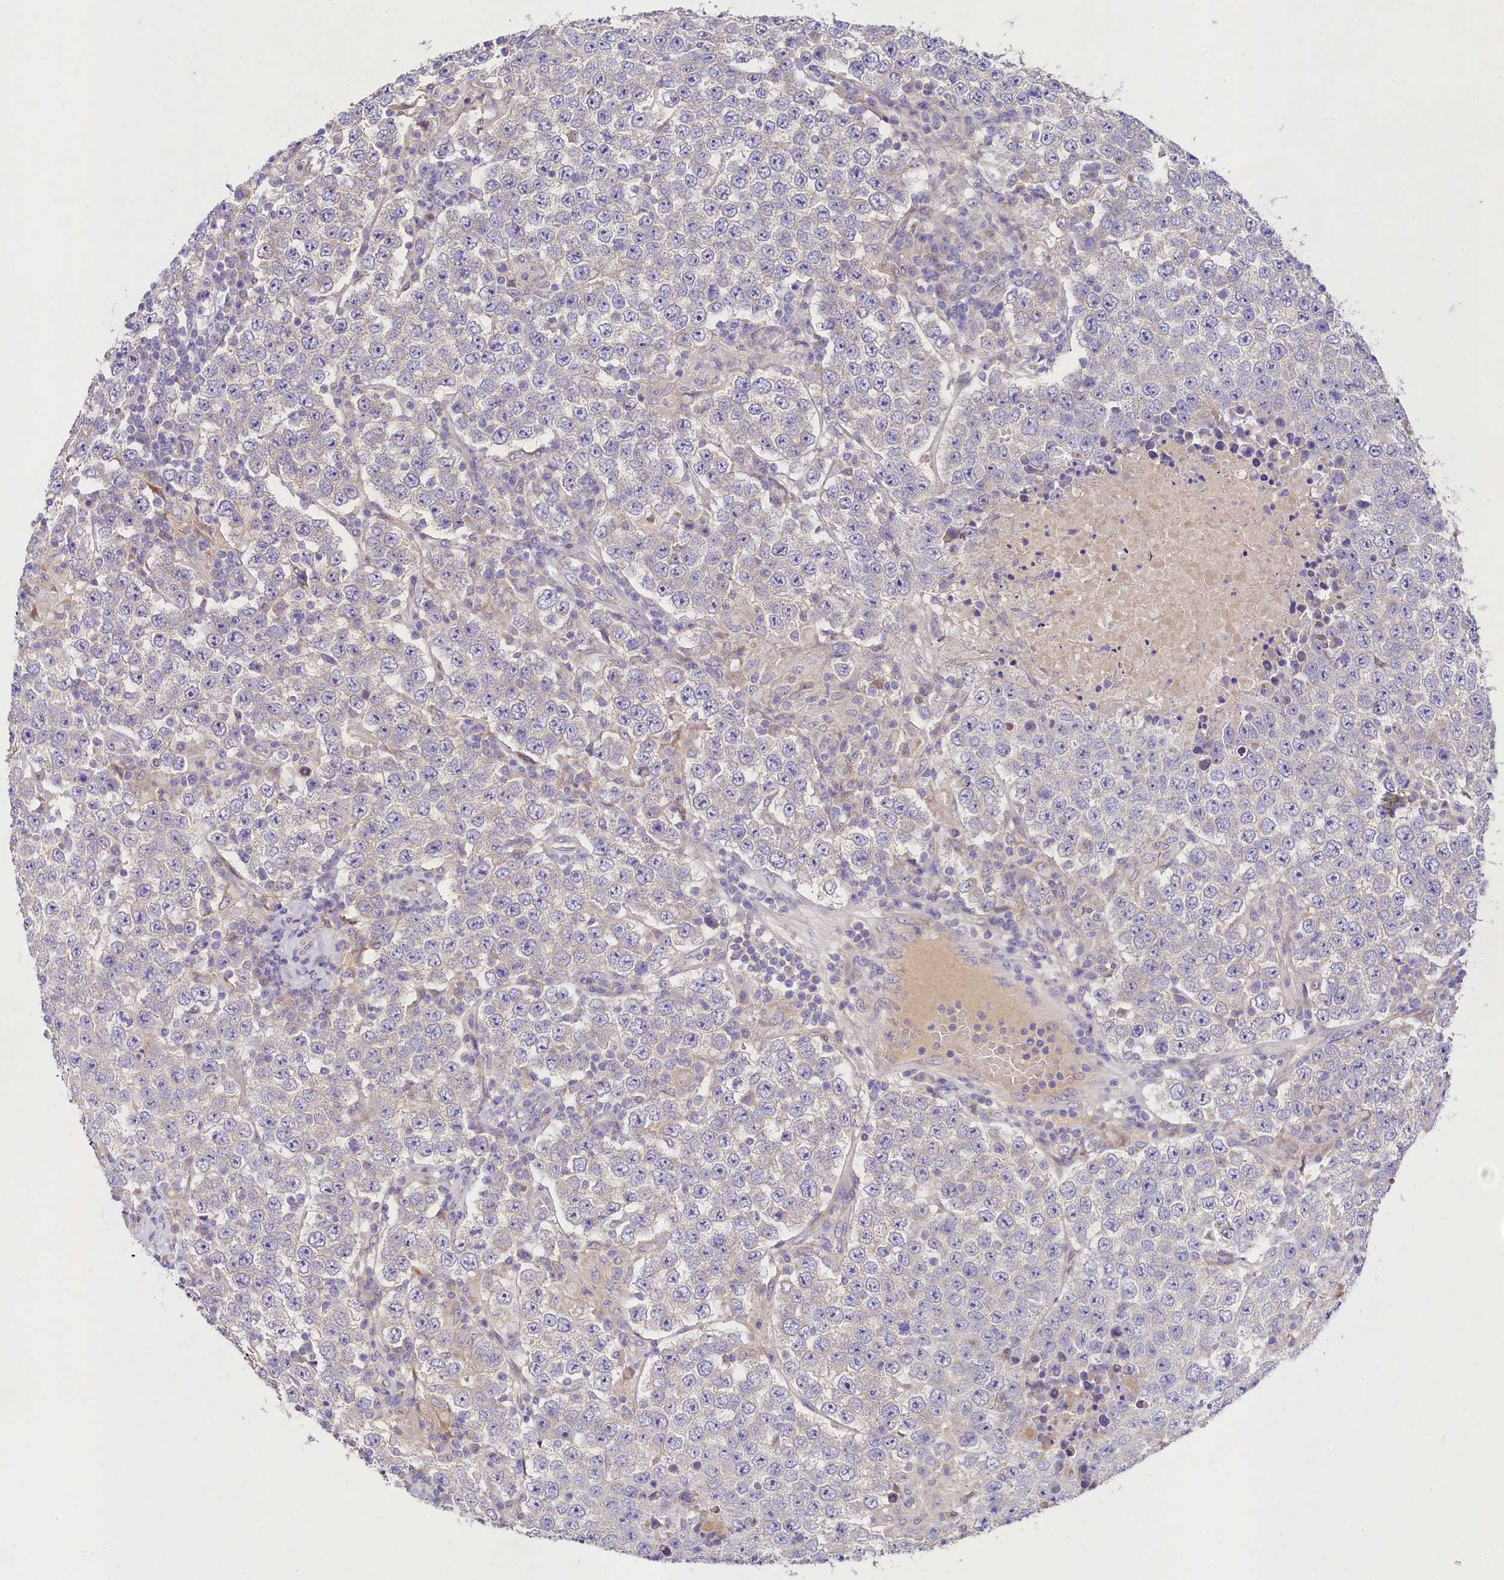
{"staining": {"intensity": "negative", "quantity": "none", "location": "none"}, "tissue": "testis cancer", "cell_type": "Tumor cells", "image_type": "cancer", "snomed": [{"axis": "morphology", "description": "Normal tissue, NOS"}, {"axis": "morphology", "description": "Urothelial carcinoma, High grade"}, {"axis": "morphology", "description": "Seminoma, NOS"}, {"axis": "morphology", "description": "Carcinoma, Embryonal, NOS"}, {"axis": "topography", "description": "Urinary bladder"}, {"axis": "topography", "description": "Testis"}], "caption": "A photomicrograph of human testis cancer is negative for staining in tumor cells.", "gene": "FXYD6", "patient": {"sex": "male", "age": 41}}